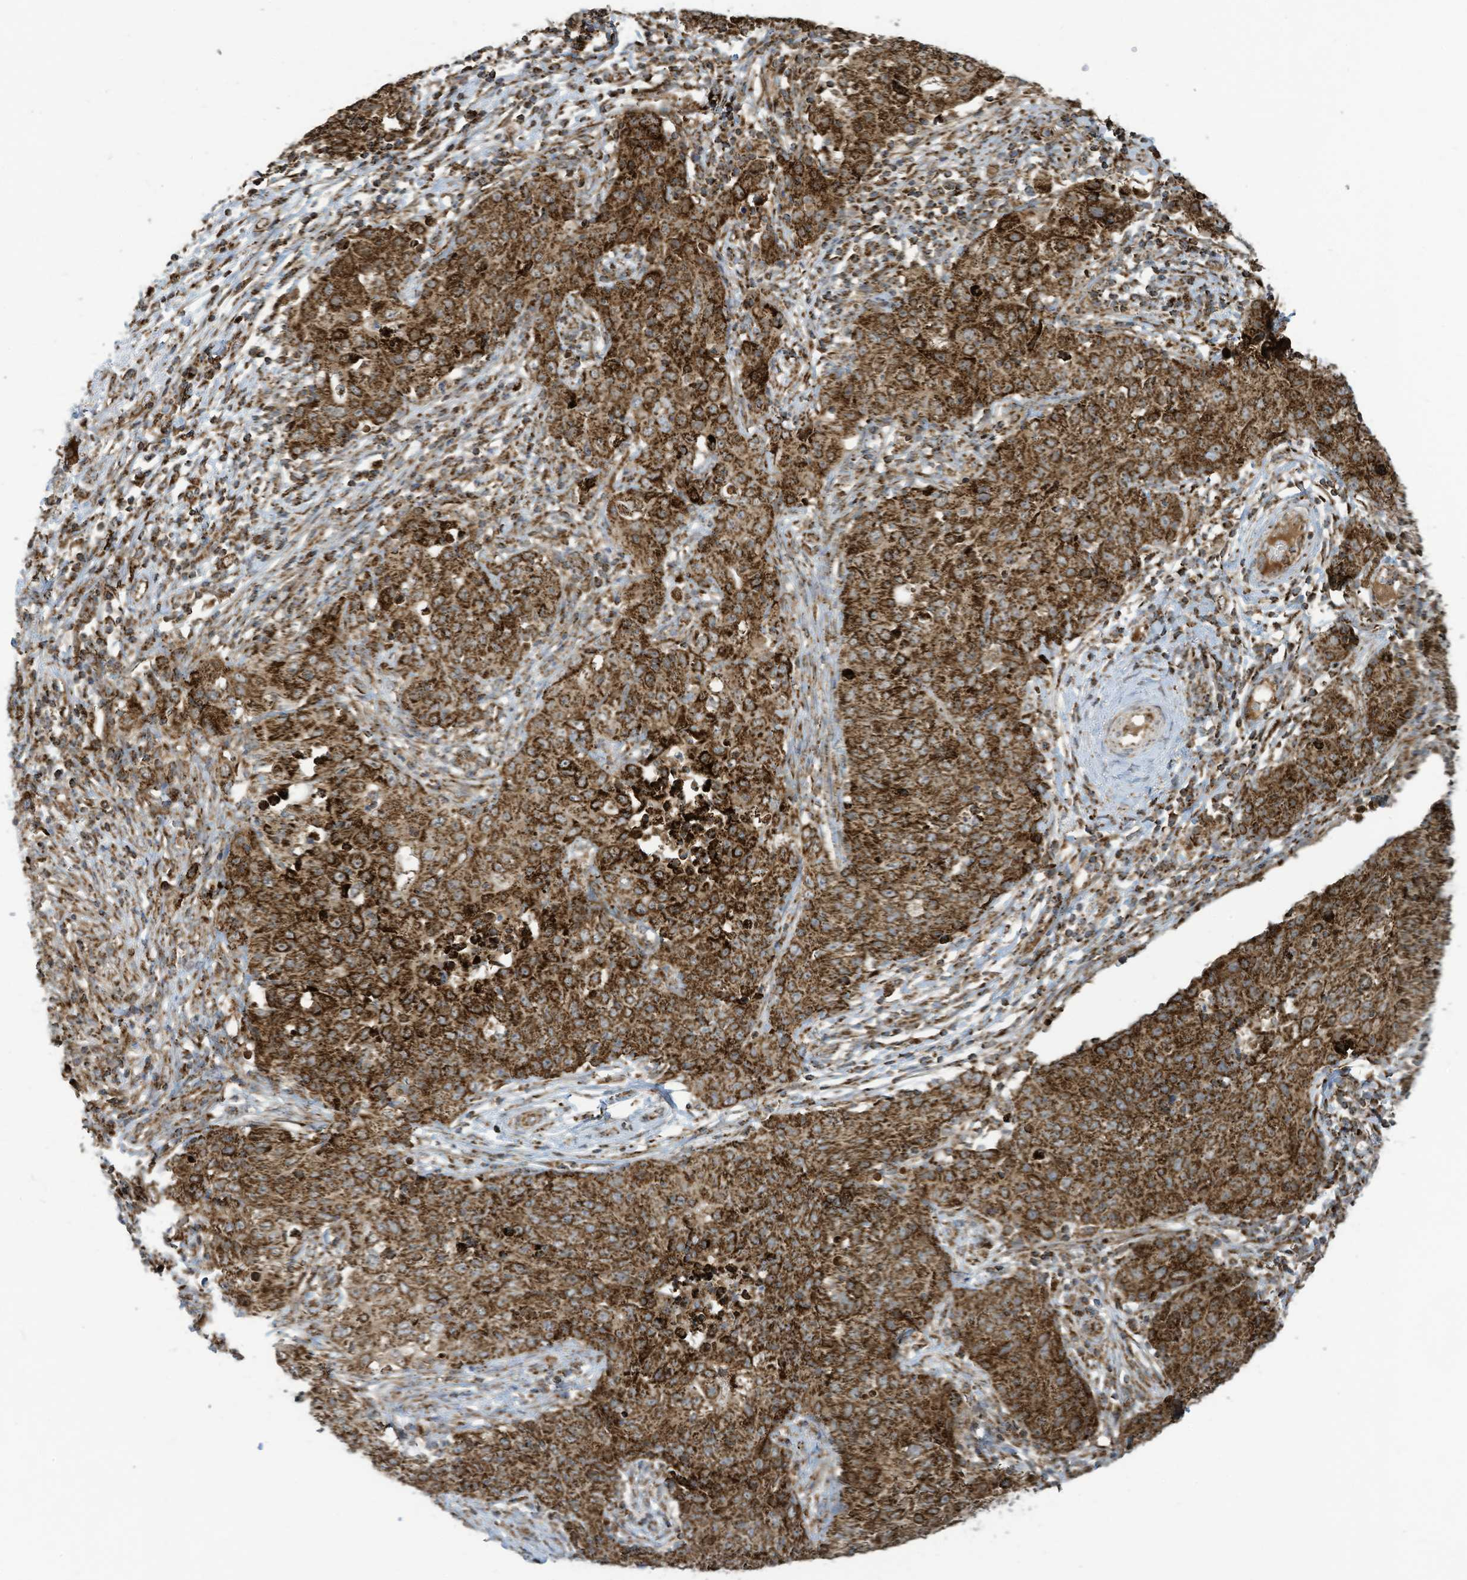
{"staining": {"intensity": "strong", "quantity": ">75%", "location": "cytoplasmic/membranous"}, "tissue": "ovarian cancer", "cell_type": "Tumor cells", "image_type": "cancer", "snomed": [{"axis": "morphology", "description": "Carcinoma, endometroid"}, {"axis": "topography", "description": "Ovary"}], "caption": "Immunohistochemical staining of endometroid carcinoma (ovarian) reveals strong cytoplasmic/membranous protein positivity in approximately >75% of tumor cells.", "gene": "COX10", "patient": {"sex": "female", "age": 42}}